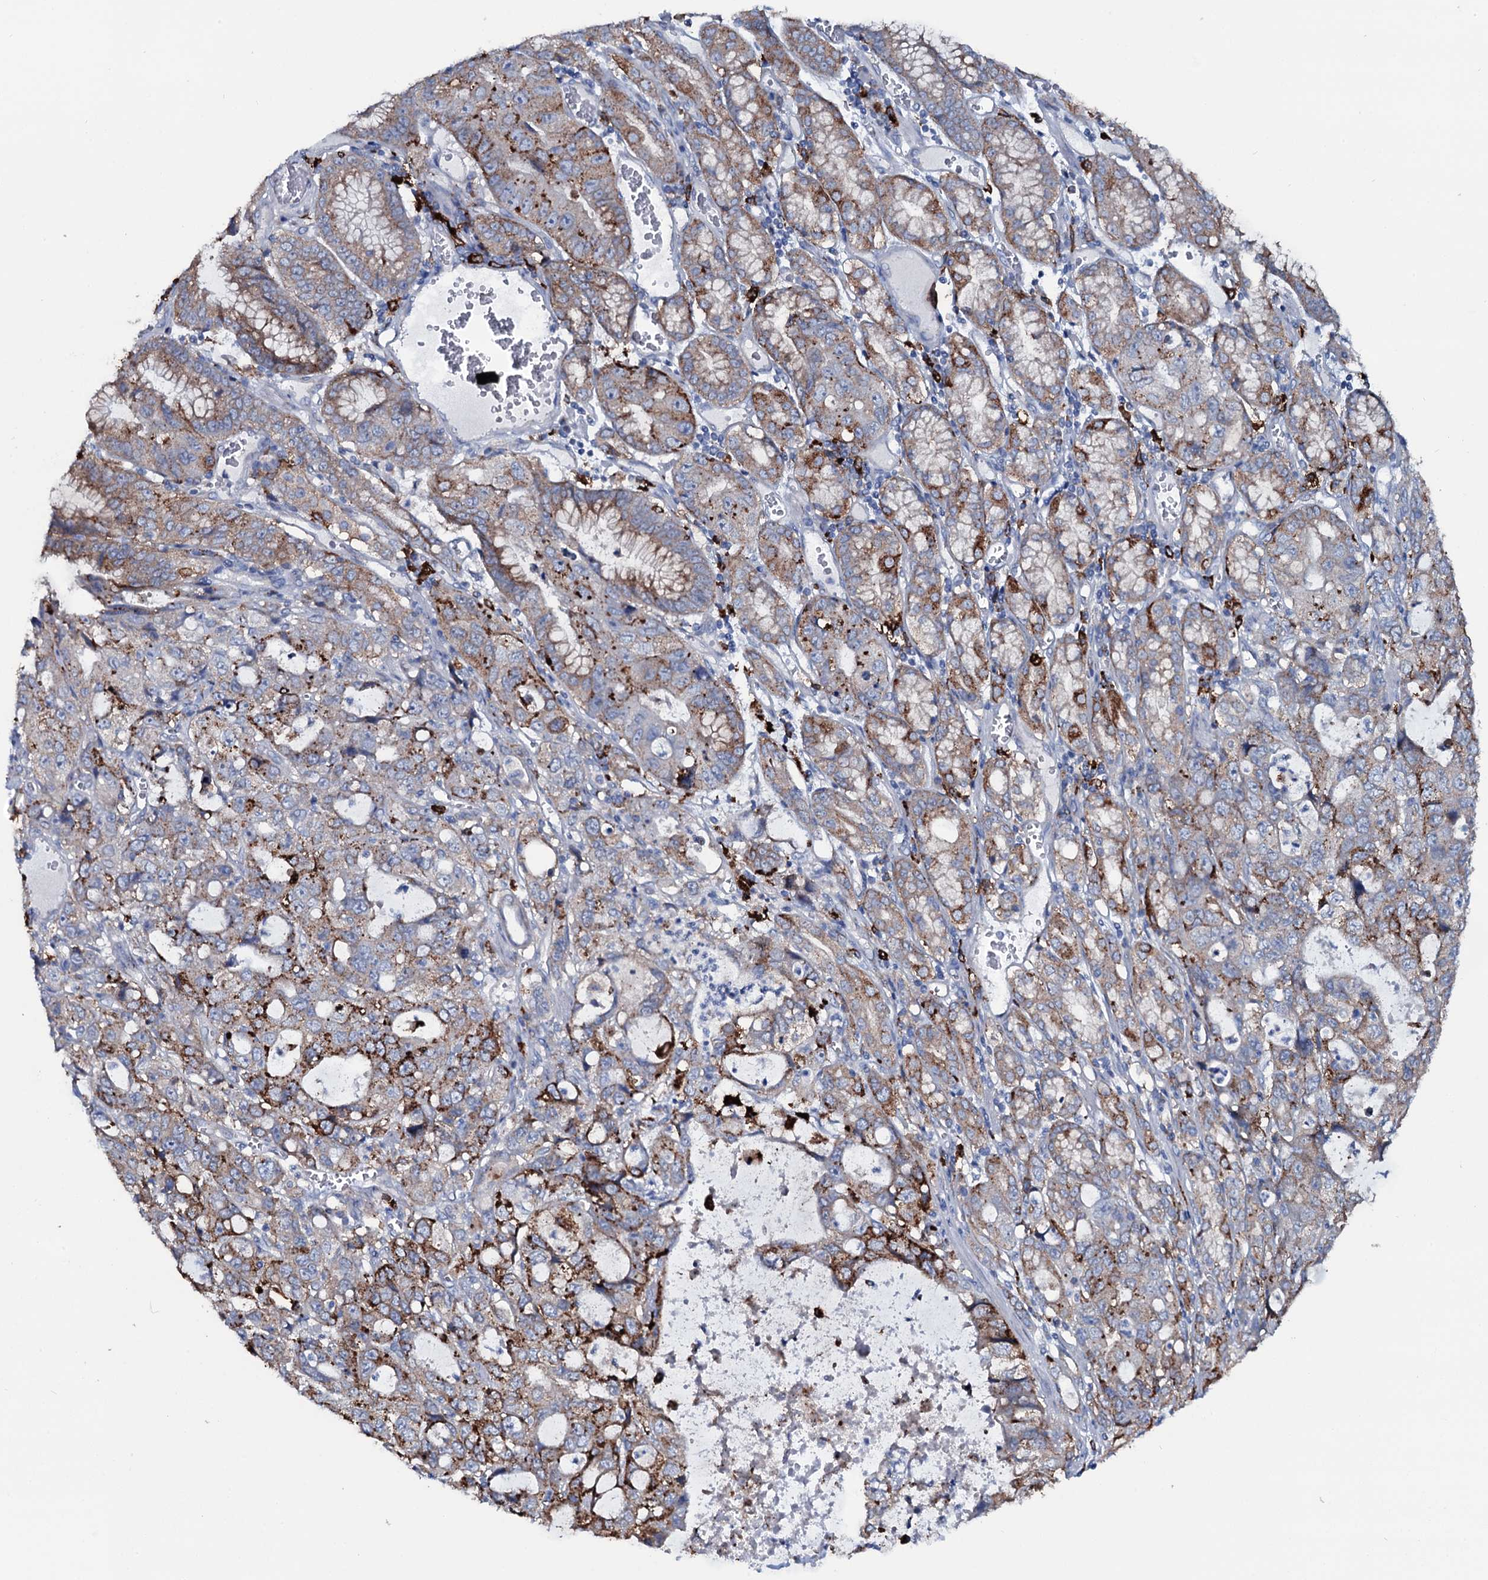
{"staining": {"intensity": "strong", "quantity": "25%-75%", "location": "cytoplasmic/membranous"}, "tissue": "stomach cancer", "cell_type": "Tumor cells", "image_type": "cancer", "snomed": [{"axis": "morphology", "description": "Adenocarcinoma, NOS"}, {"axis": "topography", "description": "Stomach, upper"}], "caption": "This image exhibits IHC staining of stomach adenocarcinoma, with high strong cytoplasmic/membranous positivity in about 25%-75% of tumor cells.", "gene": "OSBPL2", "patient": {"sex": "female", "age": 52}}